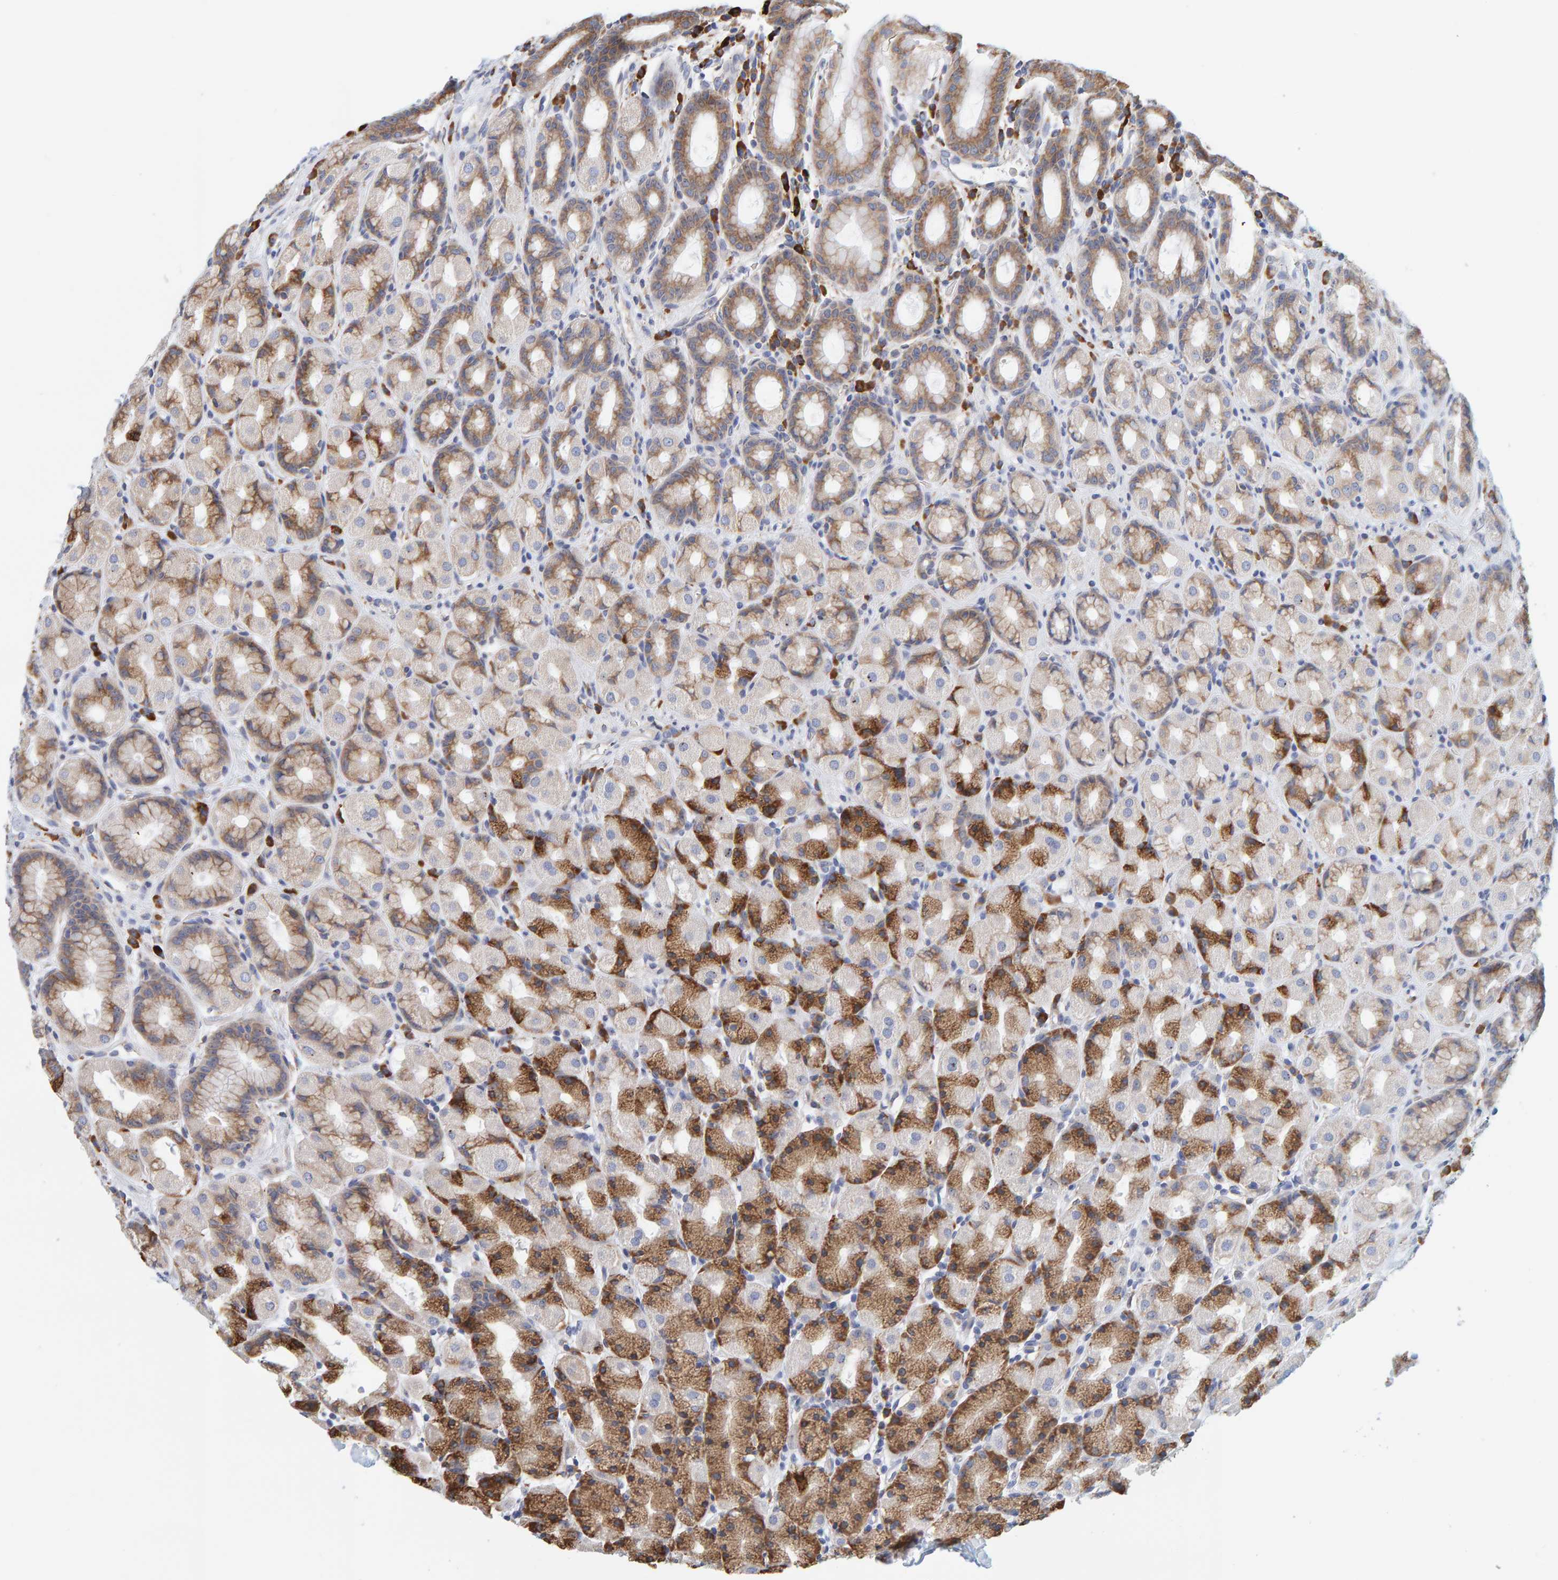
{"staining": {"intensity": "moderate", "quantity": "25%-75%", "location": "cytoplasmic/membranous"}, "tissue": "stomach", "cell_type": "Glandular cells", "image_type": "normal", "snomed": [{"axis": "morphology", "description": "Normal tissue, NOS"}, {"axis": "topography", "description": "Stomach, upper"}], "caption": "Immunohistochemistry staining of unremarkable stomach, which shows medium levels of moderate cytoplasmic/membranous staining in approximately 25%-75% of glandular cells indicating moderate cytoplasmic/membranous protein positivity. The staining was performed using DAB (3,3'-diaminobenzidine) (brown) for protein detection and nuclei were counterstained in hematoxylin (blue).", "gene": "SGPL1", "patient": {"sex": "male", "age": 68}}